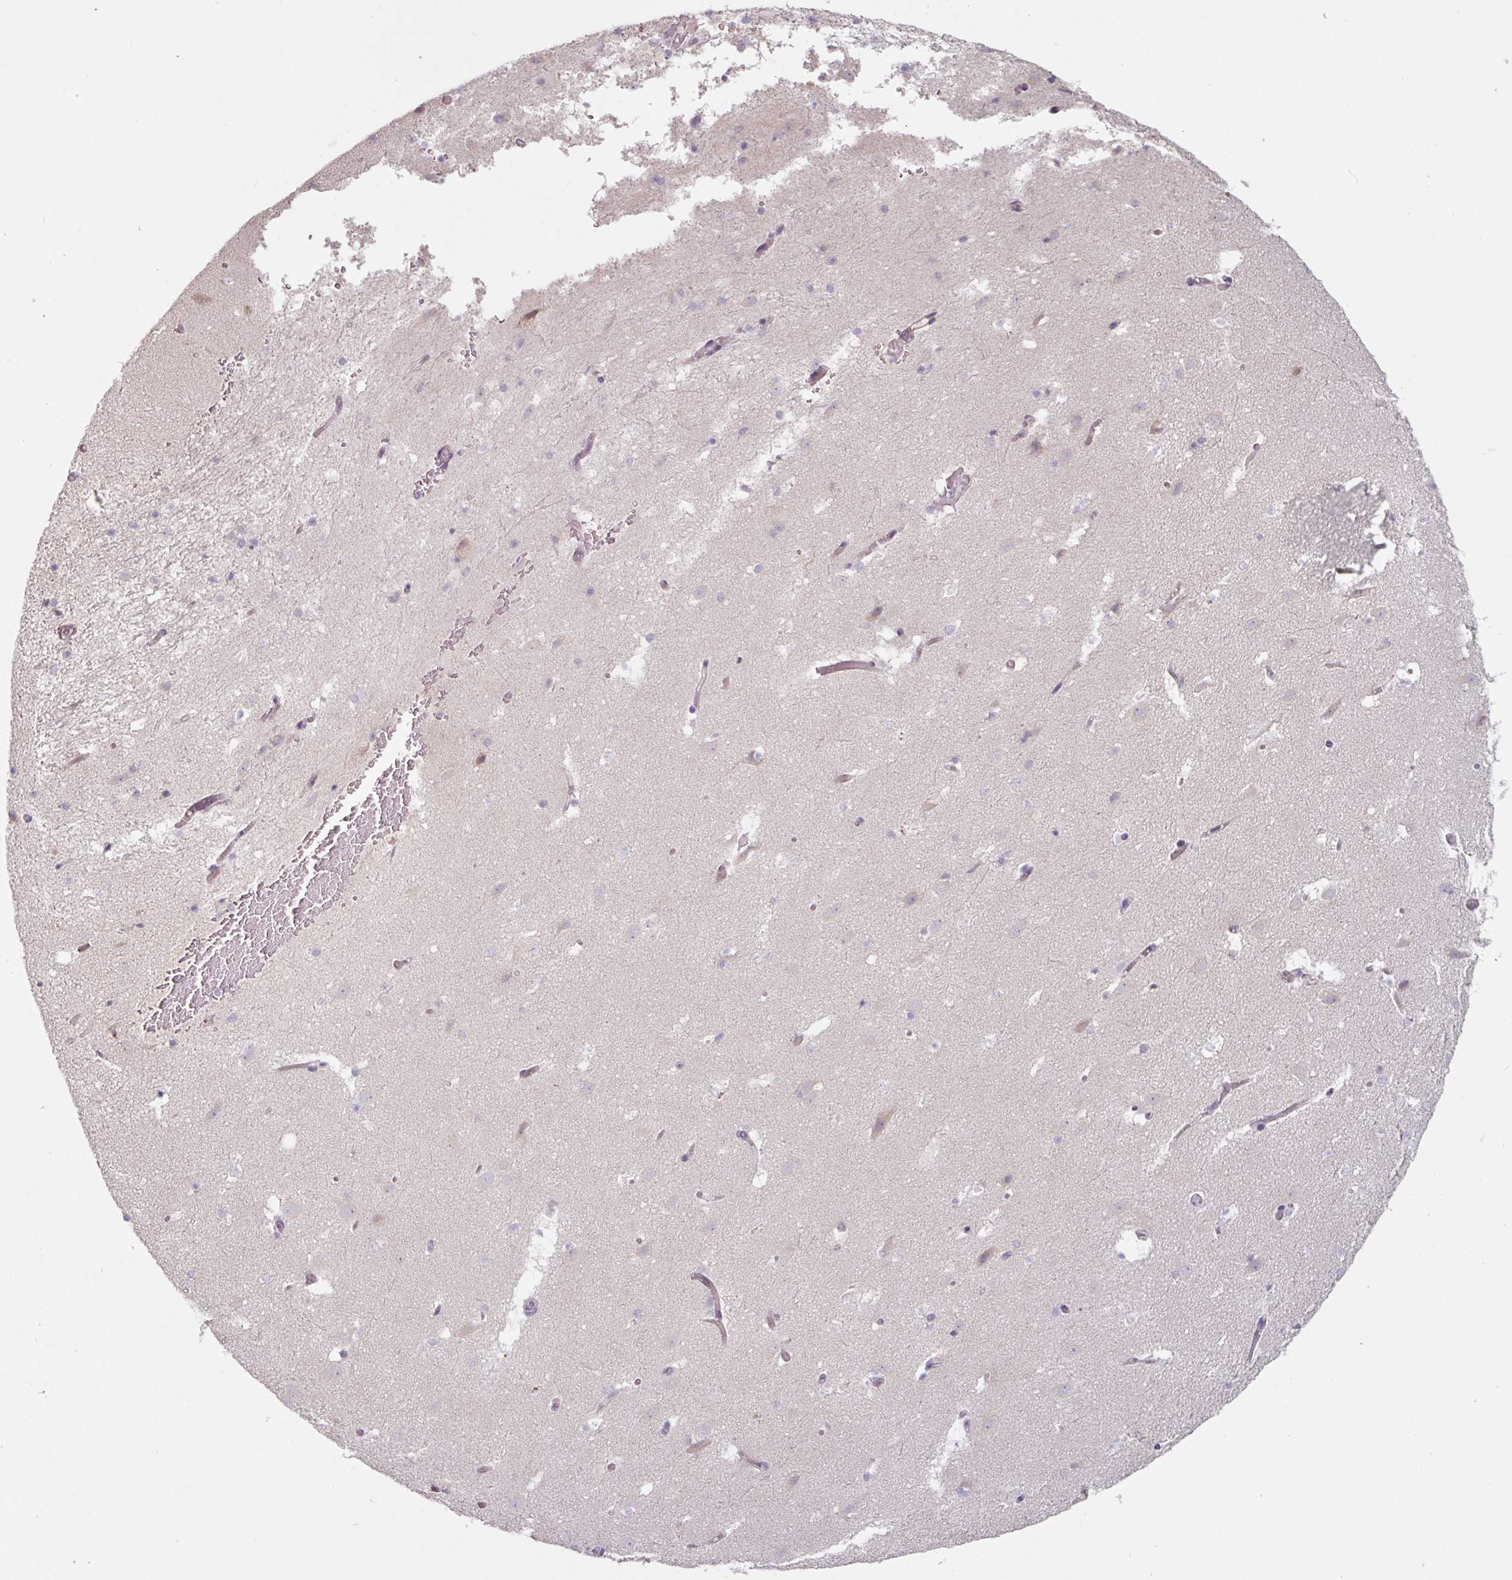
{"staining": {"intensity": "negative", "quantity": "none", "location": "none"}, "tissue": "caudate", "cell_type": "Glial cells", "image_type": "normal", "snomed": [{"axis": "morphology", "description": "Normal tissue, NOS"}, {"axis": "topography", "description": "Lateral ventricle wall"}], "caption": "Immunohistochemistry (IHC) micrograph of normal human caudate stained for a protein (brown), which displays no positivity in glial cells.", "gene": "ZBTB6", "patient": {"sex": "male", "age": 37}}